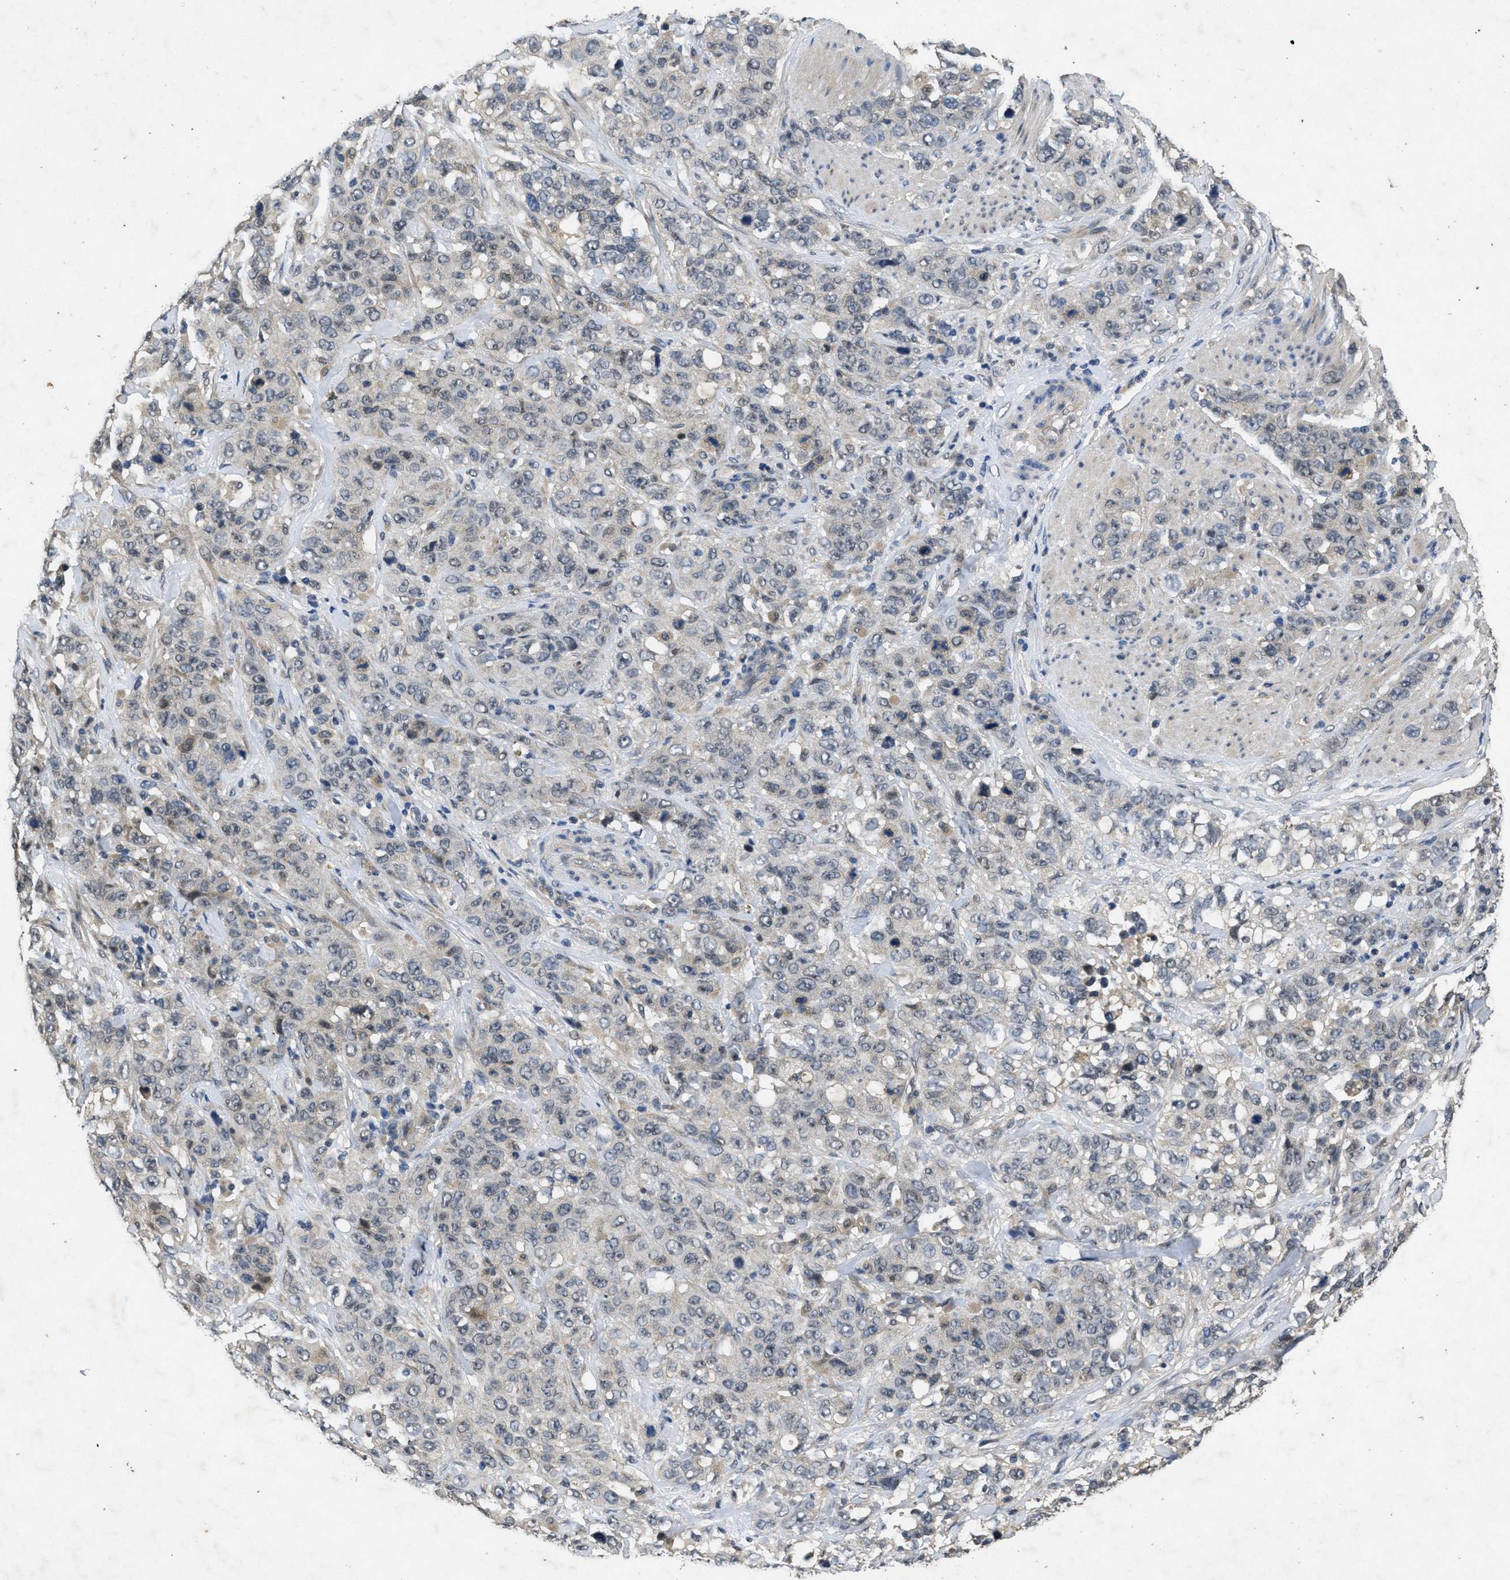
{"staining": {"intensity": "negative", "quantity": "none", "location": "none"}, "tissue": "stomach cancer", "cell_type": "Tumor cells", "image_type": "cancer", "snomed": [{"axis": "morphology", "description": "Adenocarcinoma, NOS"}, {"axis": "topography", "description": "Stomach"}], "caption": "Immunohistochemical staining of adenocarcinoma (stomach) reveals no significant positivity in tumor cells.", "gene": "PAPOLG", "patient": {"sex": "male", "age": 48}}